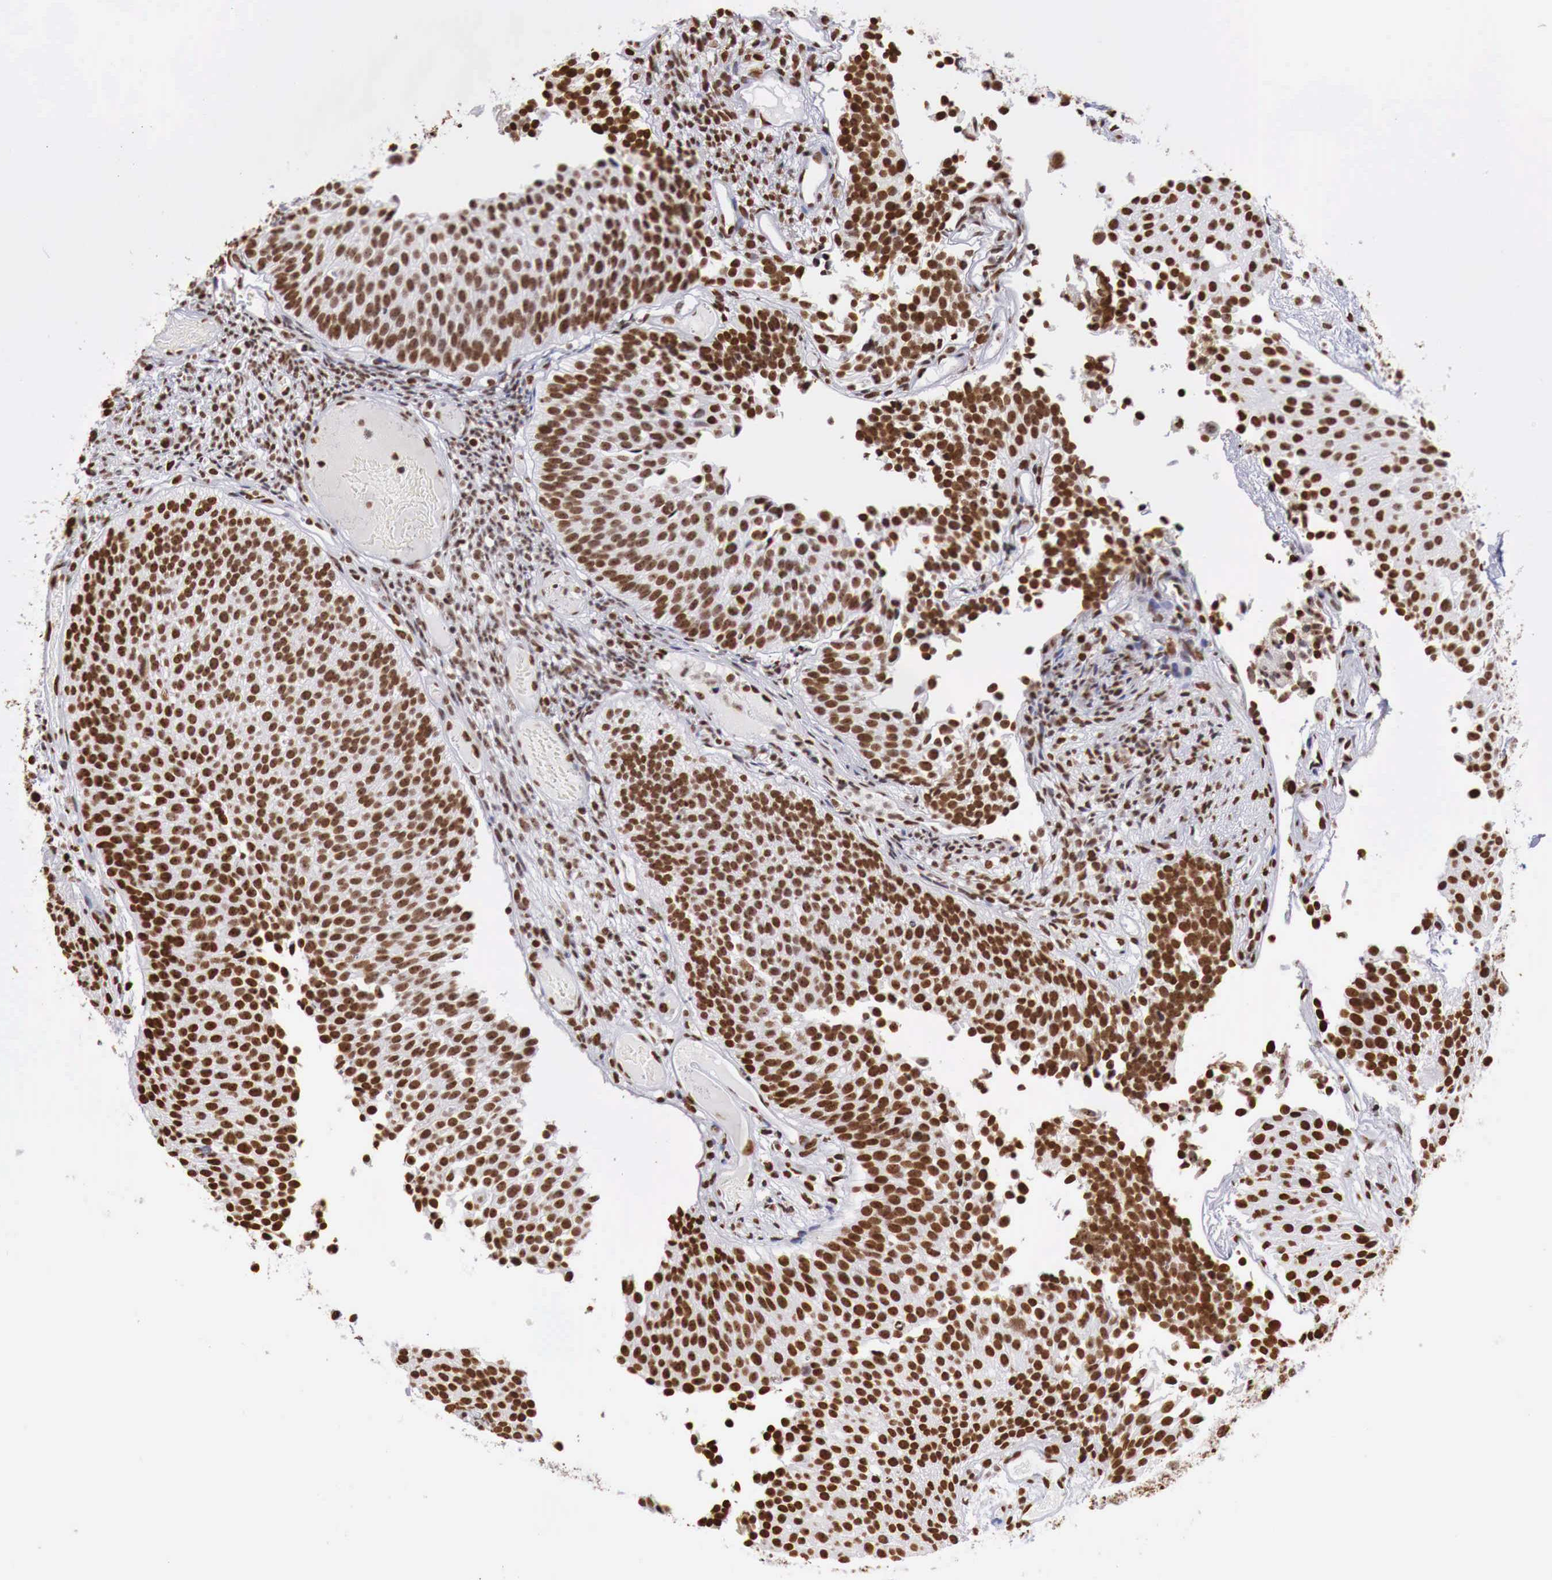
{"staining": {"intensity": "strong", "quantity": ">75%", "location": "nuclear"}, "tissue": "urothelial cancer", "cell_type": "Tumor cells", "image_type": "cancer", "snomed": [{"axis": "morphology", "description": "Urothelial carcinoma, Low grade"}, {"axis": "topography", "description": "Urinary bladder"}], "caption": "Immunohistochemistry image of human urothelial cancer stained for a protein (brown), which displays high levels of strong nuclear expression in approximately >75% of tumor cells.", "gene": "DKC1", "patient": {"sex": "male", "age": 85}}